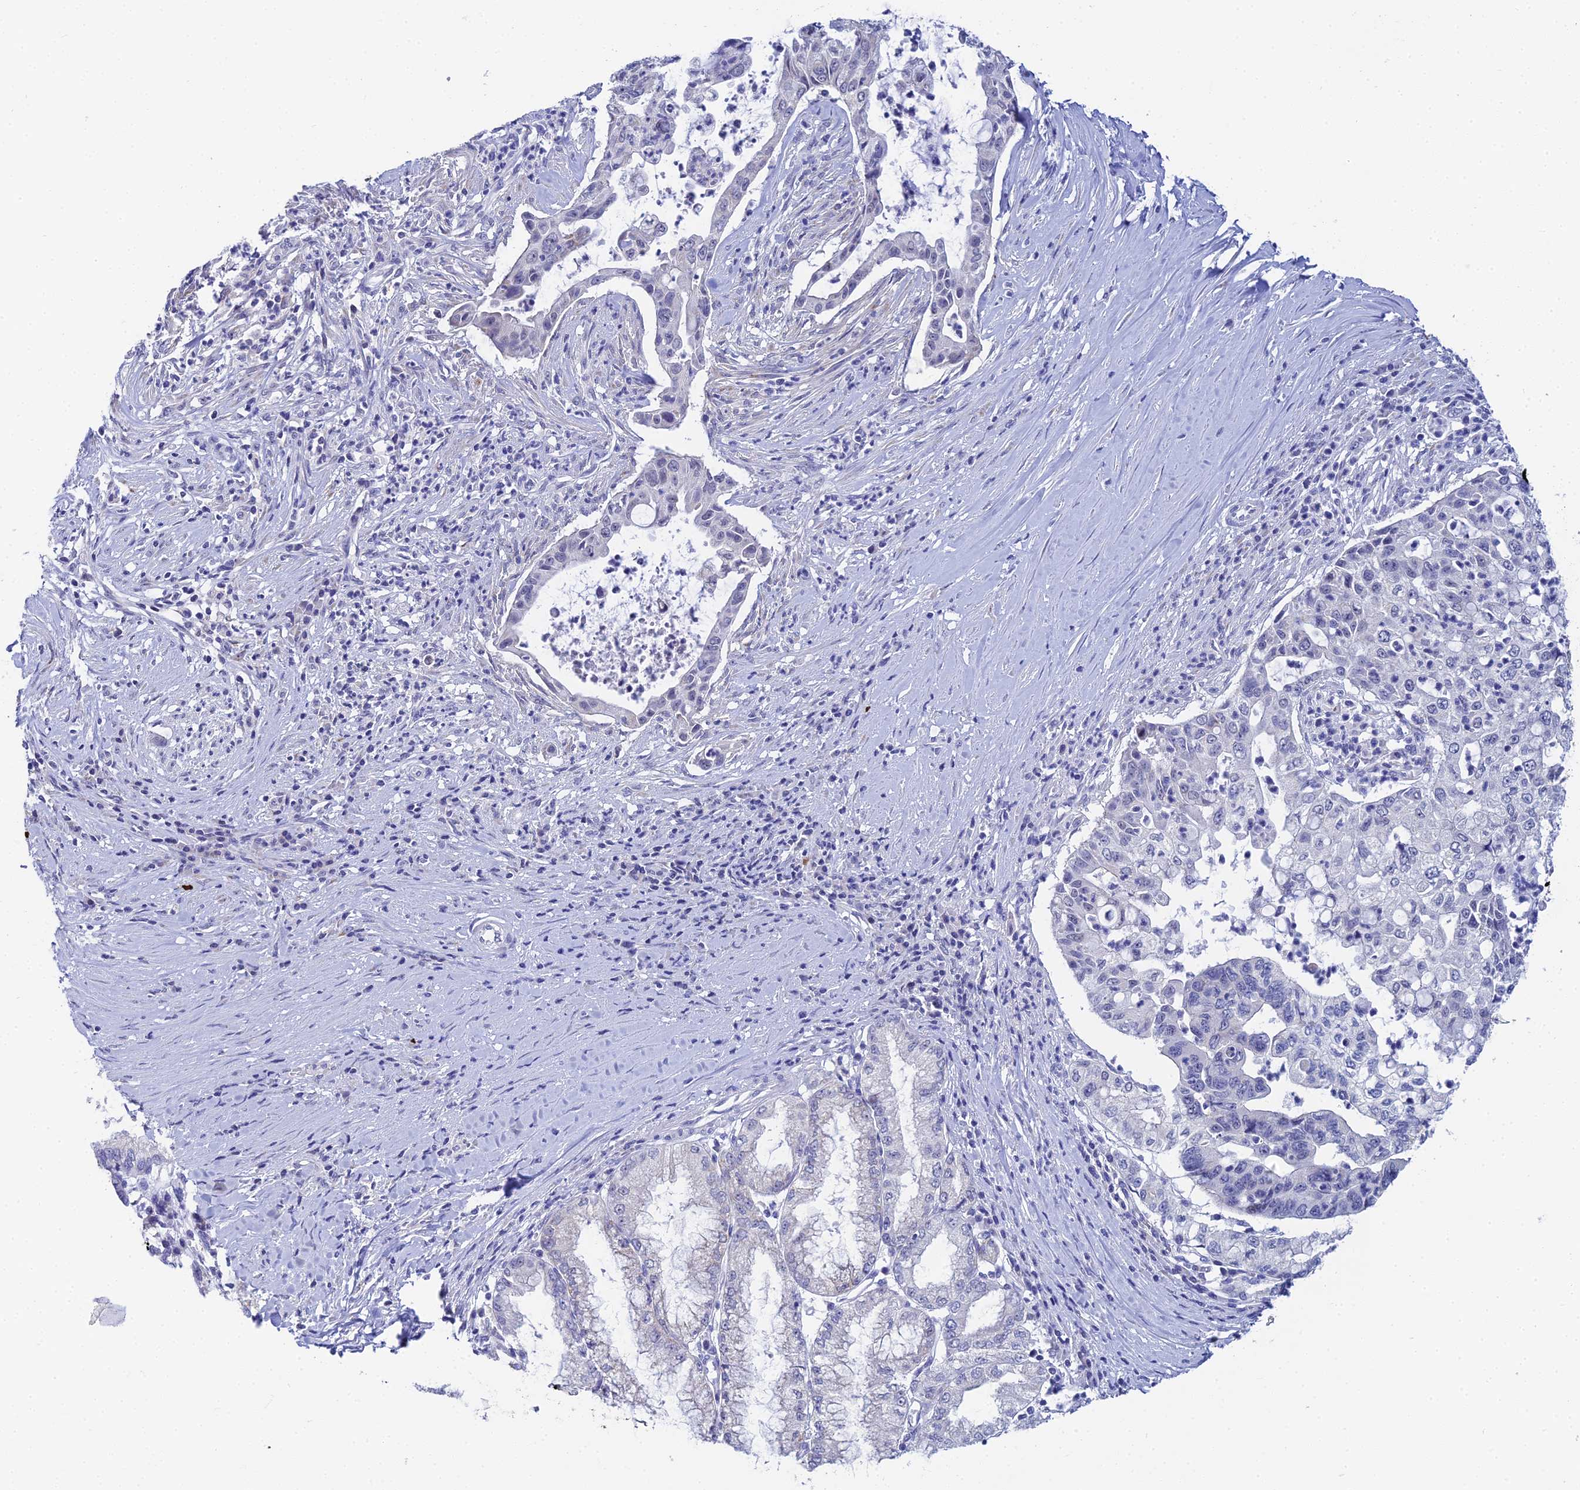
{"staining": {"intensity": "negative", "quantity": "none", "location": "none"}, "tissue": "pancreatic cancer", "cell_type": "Tumor cells", "image_type": "cancer", "snomed": [{"axis": "morphology", "description": "Adenocarcinoma, NOS"}, {"axis": "topography", "description": "Pancreas"}], "caption": "Tumor cells are negative for protein expression in human pancreatic adenocarcinoma. The staining is performed using DAB (3,3'-diaminobenzidine) brown chromogen with nuclei counter-stained in using hematoxylin.", "gene": "PLPP4", "patient": {"sex": "male", "age": 73}}